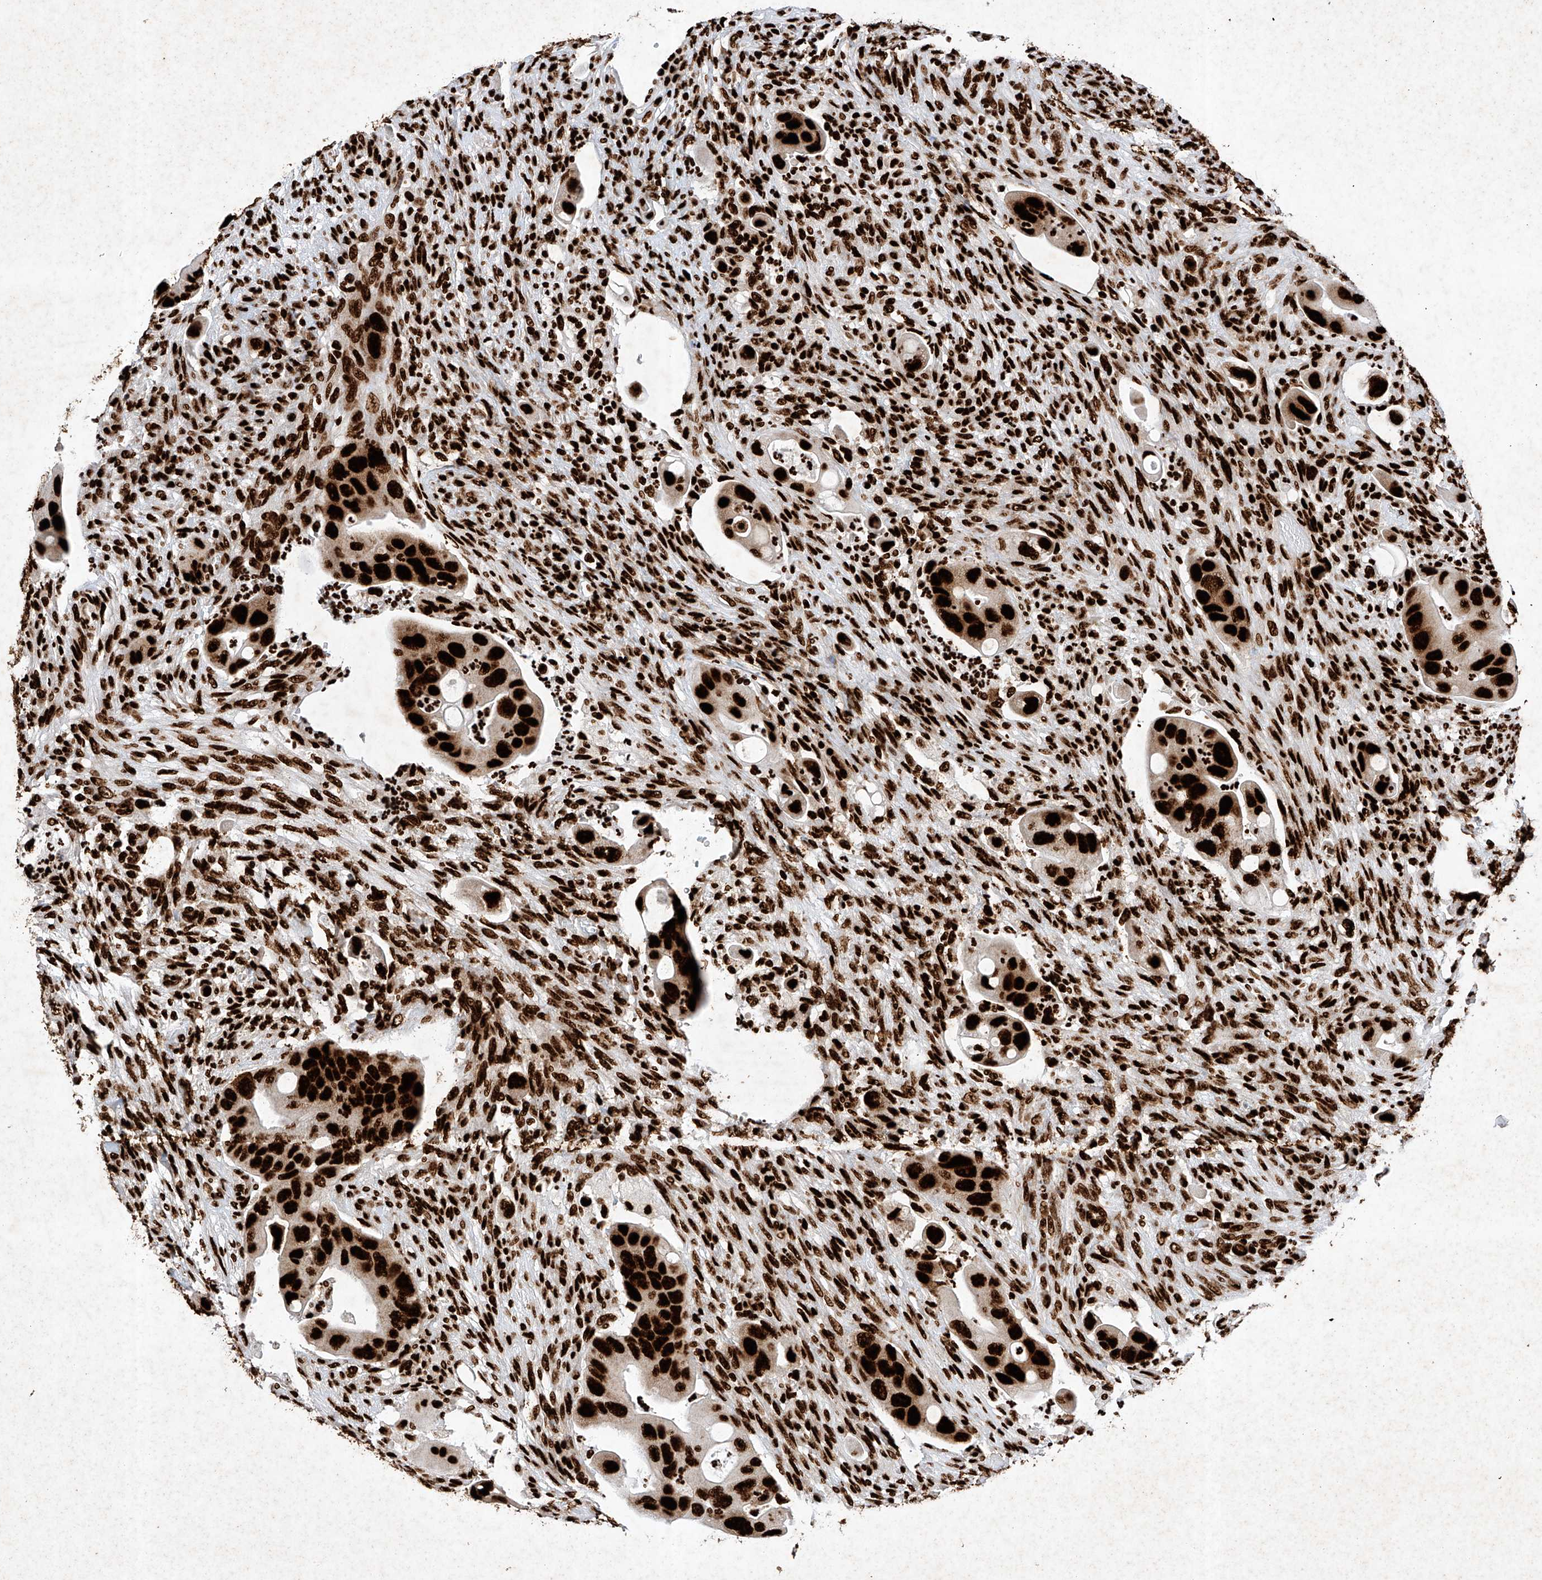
{"staining": {"intensity": "strong", "quantity": ">75%", "location": "nuclear"}, "tissue": "colorectal cancer", "cell_type": "Tumor cells", "image_type": "cancer", "snomed": [{"axis": "morphology", "description": "Adenocarcinoma, NOS"}, {"axis": "topography", "description": "Rectum"}], "caption": "This image shows adenocarcinoma (colorectal) stained with immunohistochemistry (IHC) to label a protein in brown. The nuclear of tumor cells show strong positivity for the protein. Nuclei are counter-stained blue.", "gene": "SRSF6", "patient": {"sex": "female", "age": 57}}